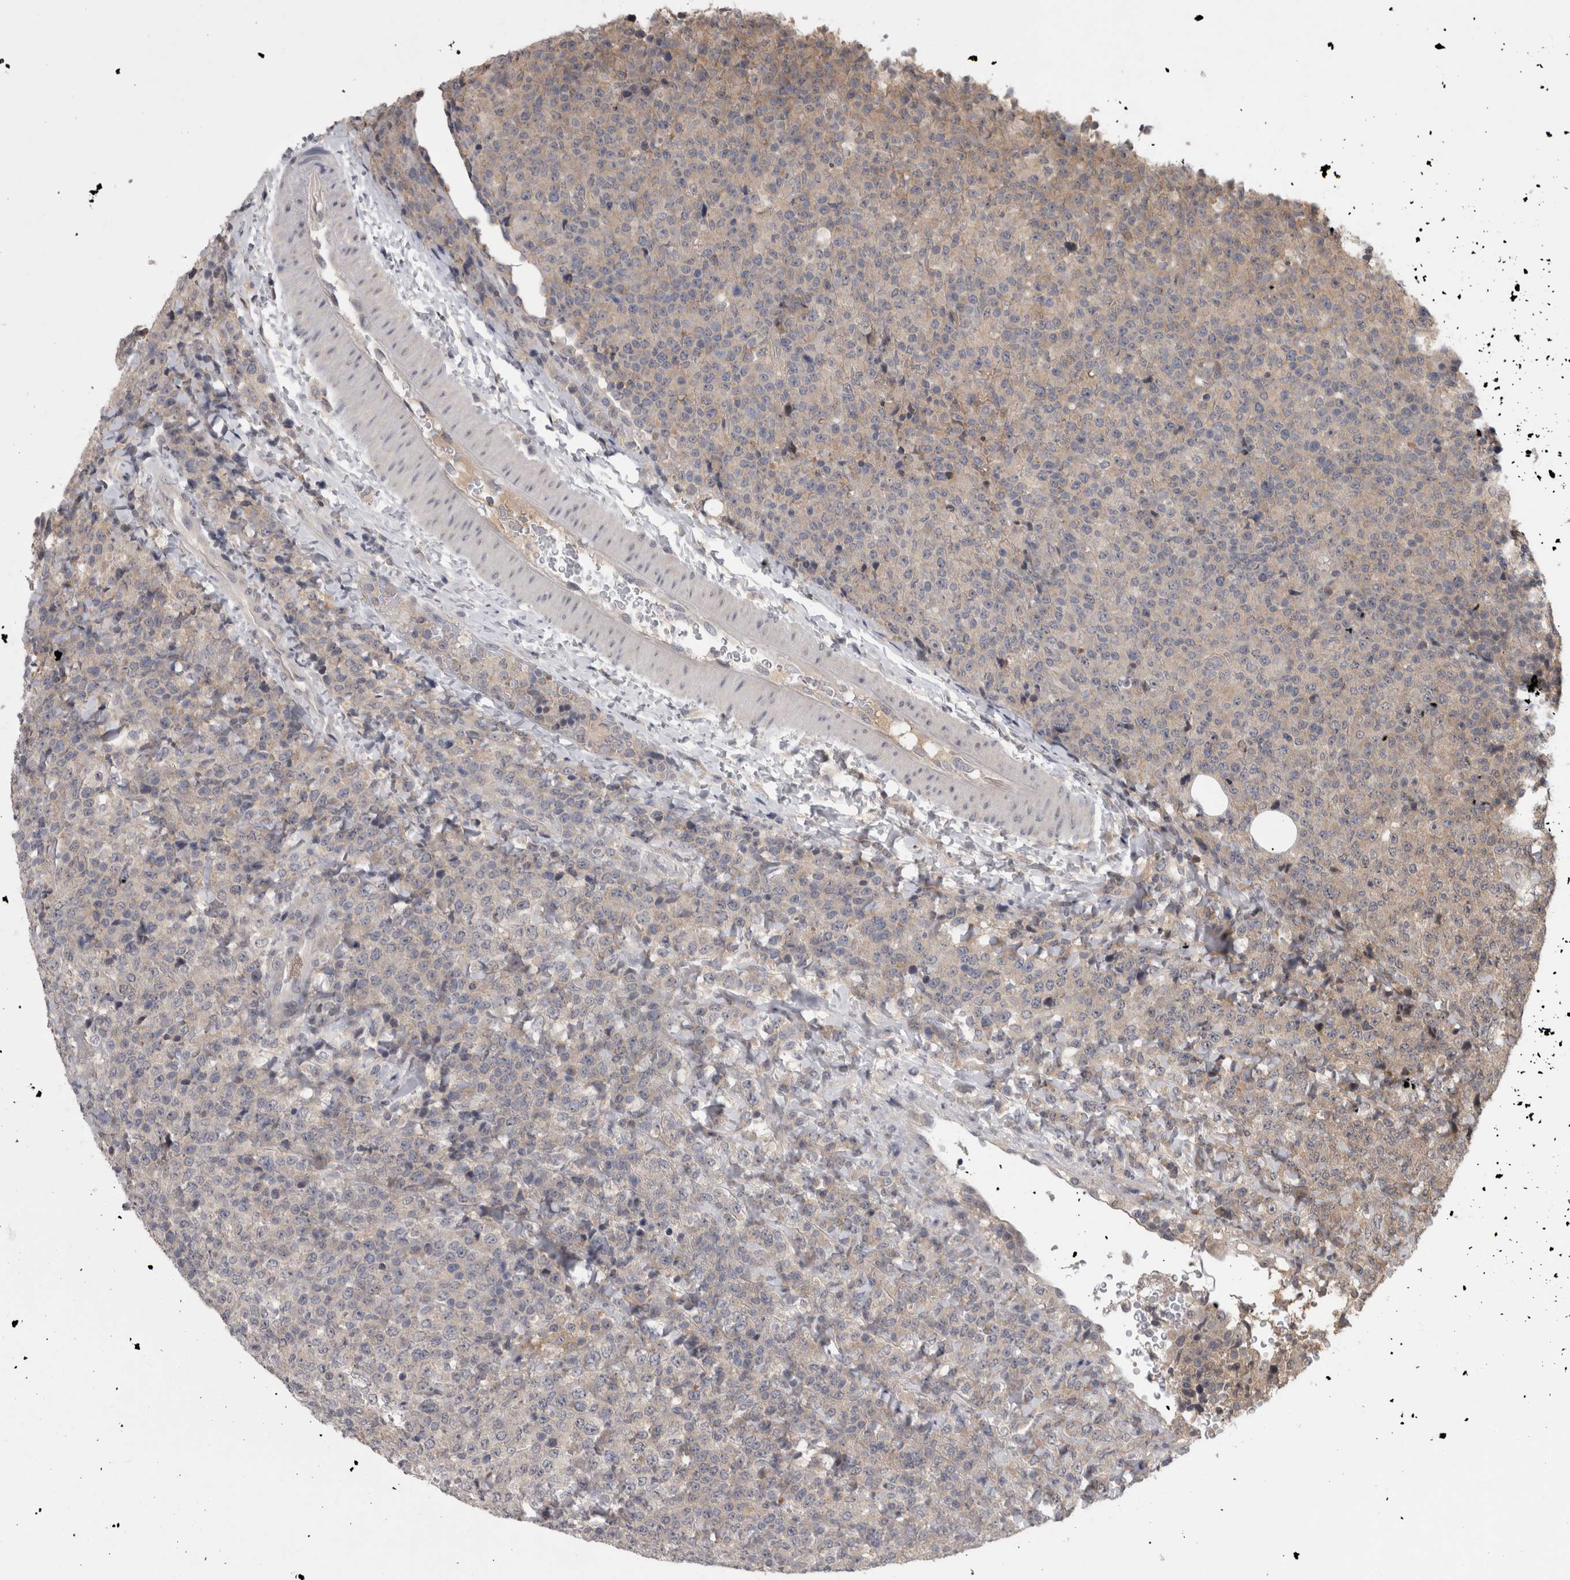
{"staining": {"intensity": "negative", "quantity": "none", "location": "none"}, "tissue": "lymphoma", "cell_type": "Tumor cells", "image_type": "cancer", "snomed": [{"axis": "morphology", "description": "Malignant lymphoma, non-Hodgkin's type, High grade"}, {"axis": "topography", "description": "Lymph node"}], "caption": "A histopathology image of human malignant lymphoma, non-Hodgkin's type (high-grade) is negative for staining in tumor cells.", "gene": "ZNF114", "patient": {"sex": "male", "age": 13}}